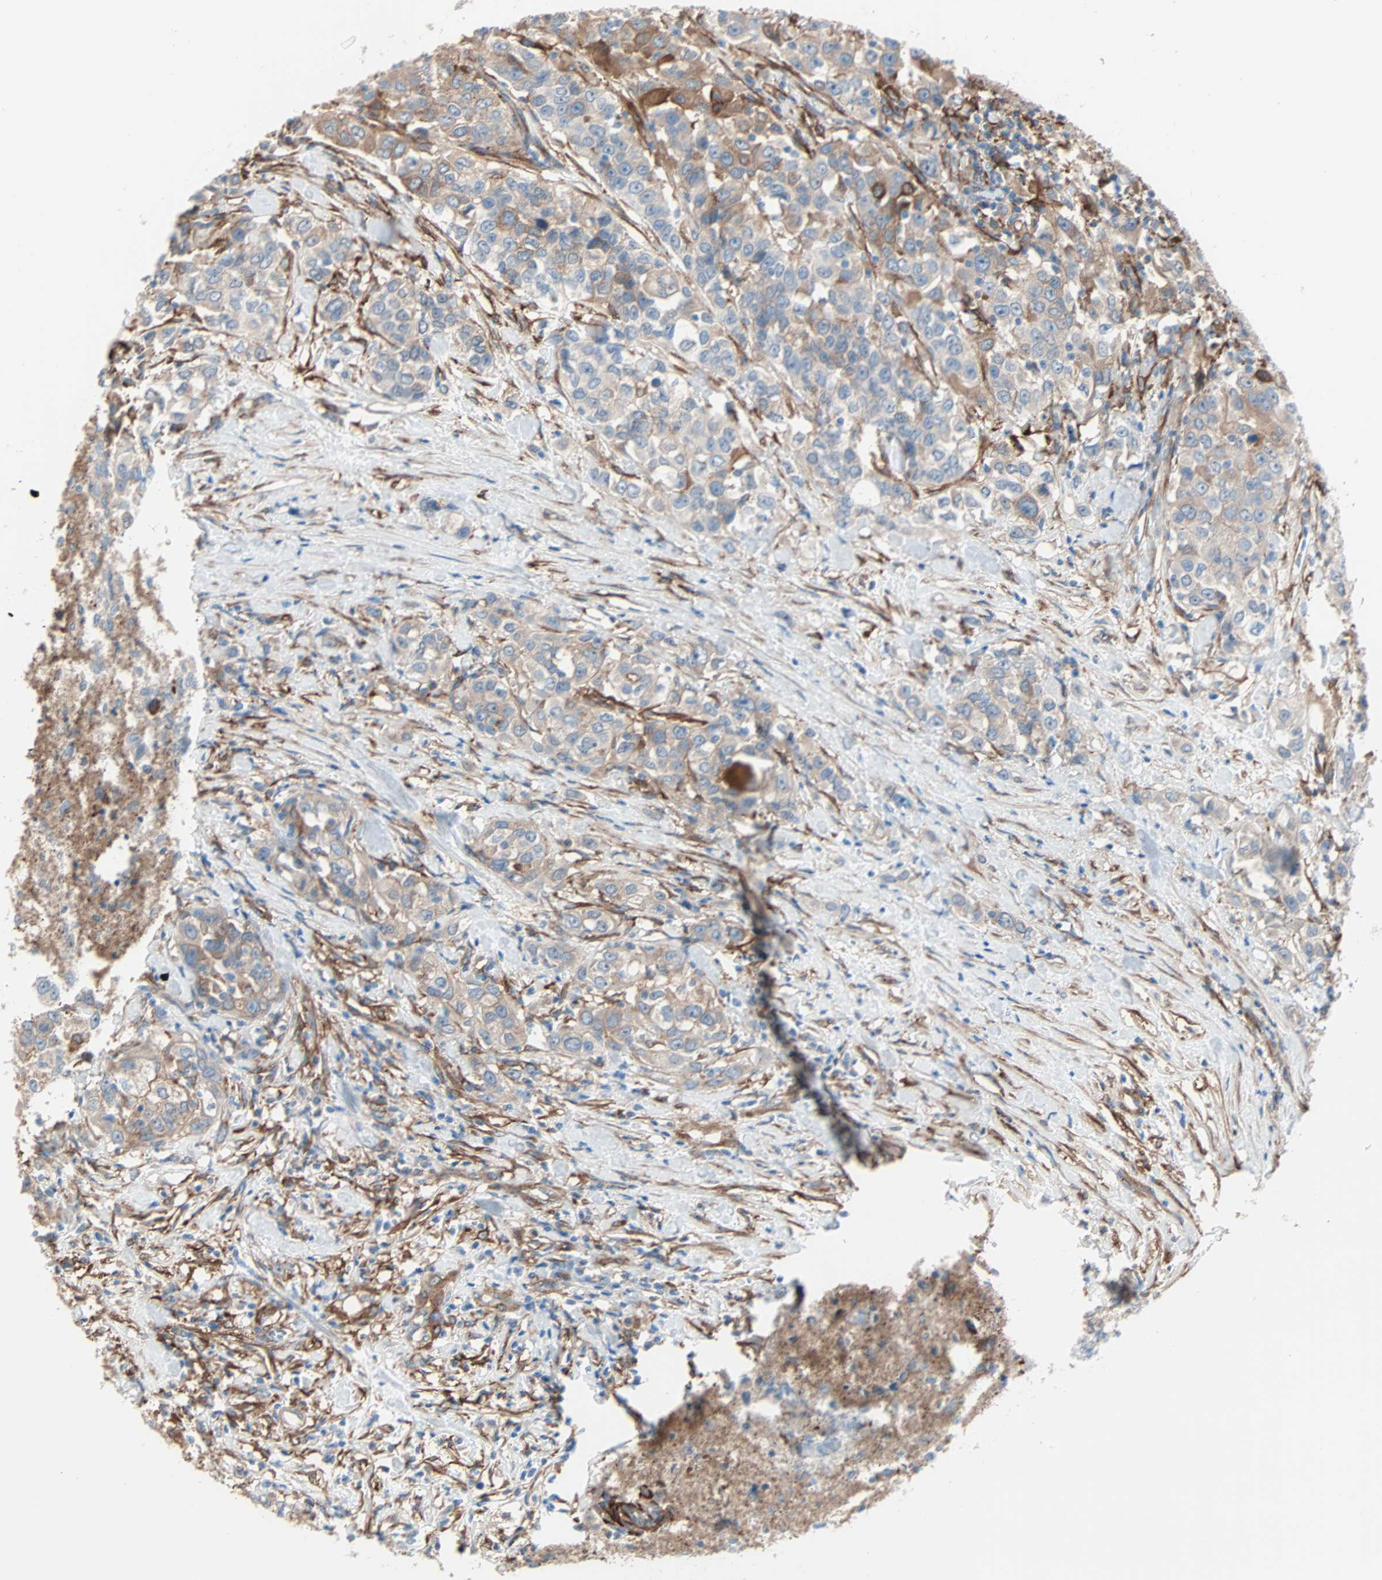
{"staining": {"intensity": "moderate", "quantity": ">75%", "location": "cytoplasmic/membranous"}, "tissue": "urothelial cancer", "cell_type": "Tumor cells", "image_type": "cancer", "snomed": [{"axis": "morphology", "description": "Urothelial carcinoma, High grade"}, {"axis": "topography", "description": "Urinary bladder"}], "caption": "Protein staining of high-grade urothelial carcinoma tissue exhibits moderate cytoplasmic/membranous expression in approximately >75% of tumor cells. Nuclei are stained in blue.", "gene": "EPB41L2", "patient": {"sex": "female", "age": 80}}